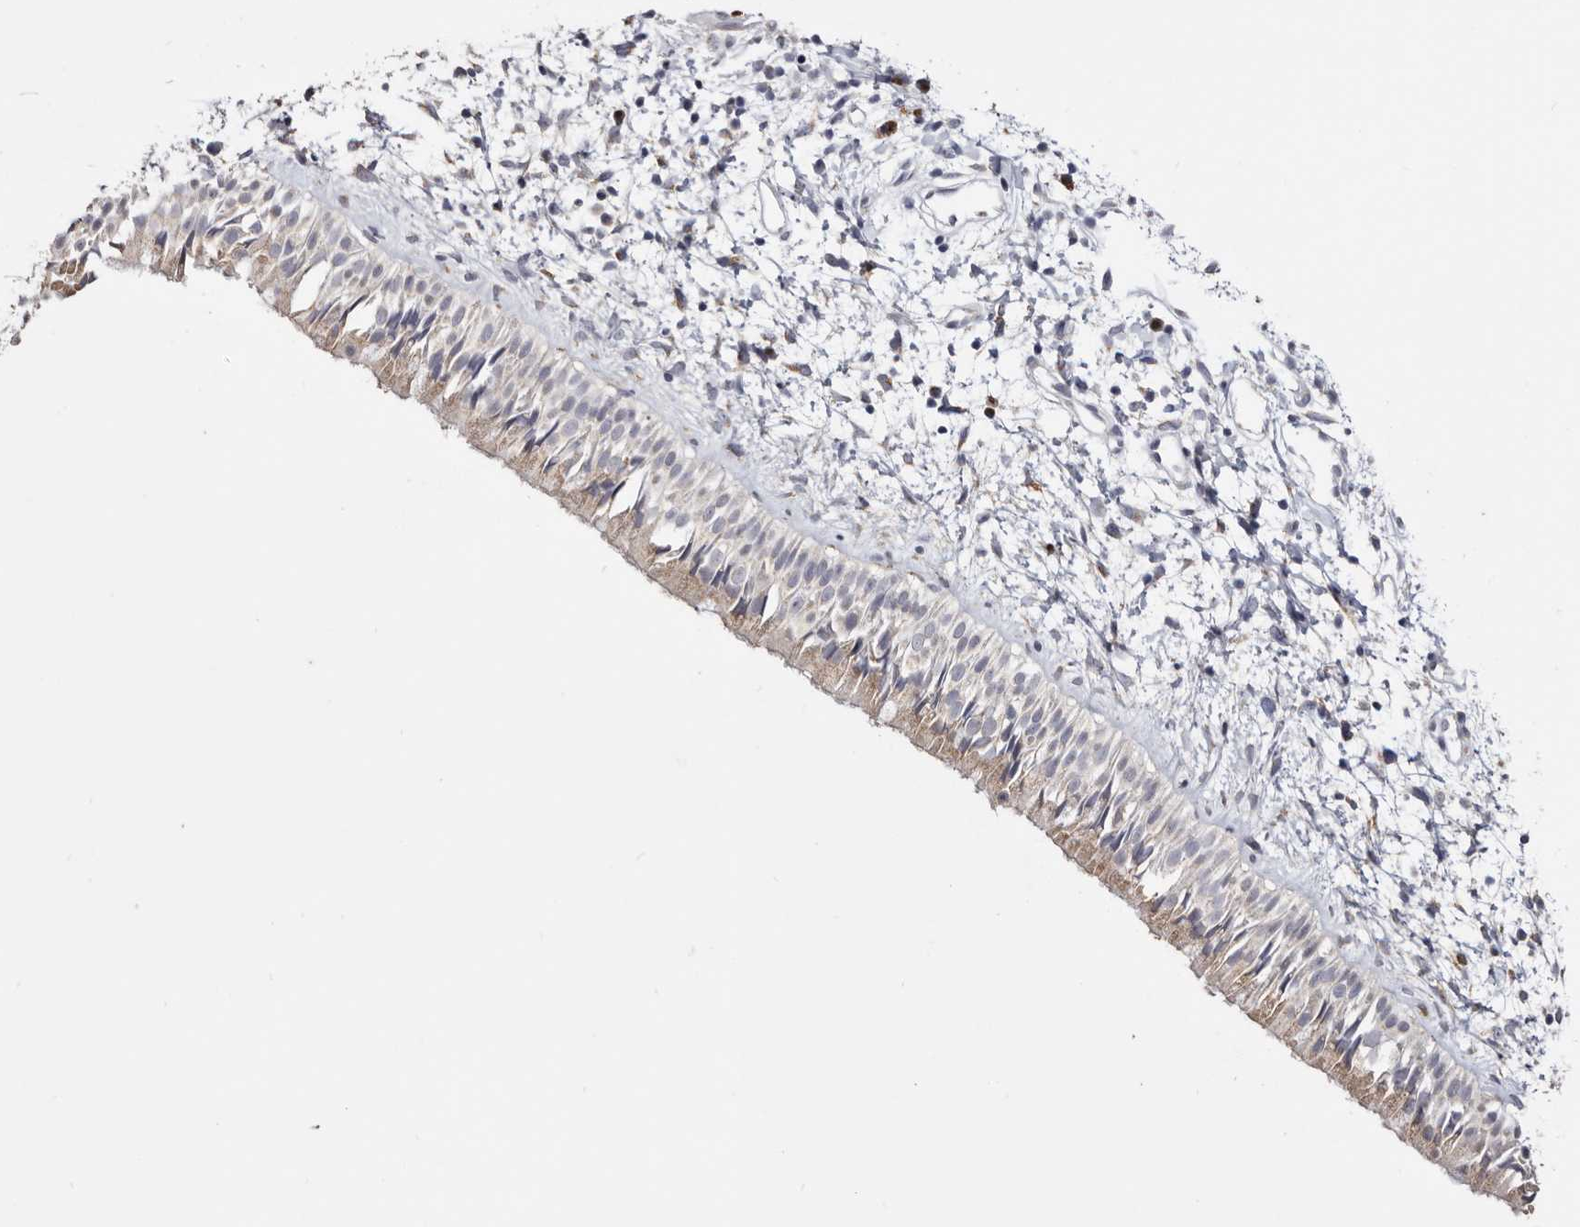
{"staining": {"intensity": "weak", "quantity": "<25%", "location": "cytoplasmic/membranous"}, "tissue": "nasopharynx", "cell_type": "Respiratory epithelial cells", "image_type": "normal", "snomed": [{"axis": "morphology", "description": "Normal tissue, NOS"}, {"axis": "topography", "description": "Nasopharynx"}], "caption": "Nasopharynx stained for a protein using IHC exhibits no staining respiratory epithelial cells.", "gene": "LGALS7B", "patient": {"sex": "male", "age": 22}}